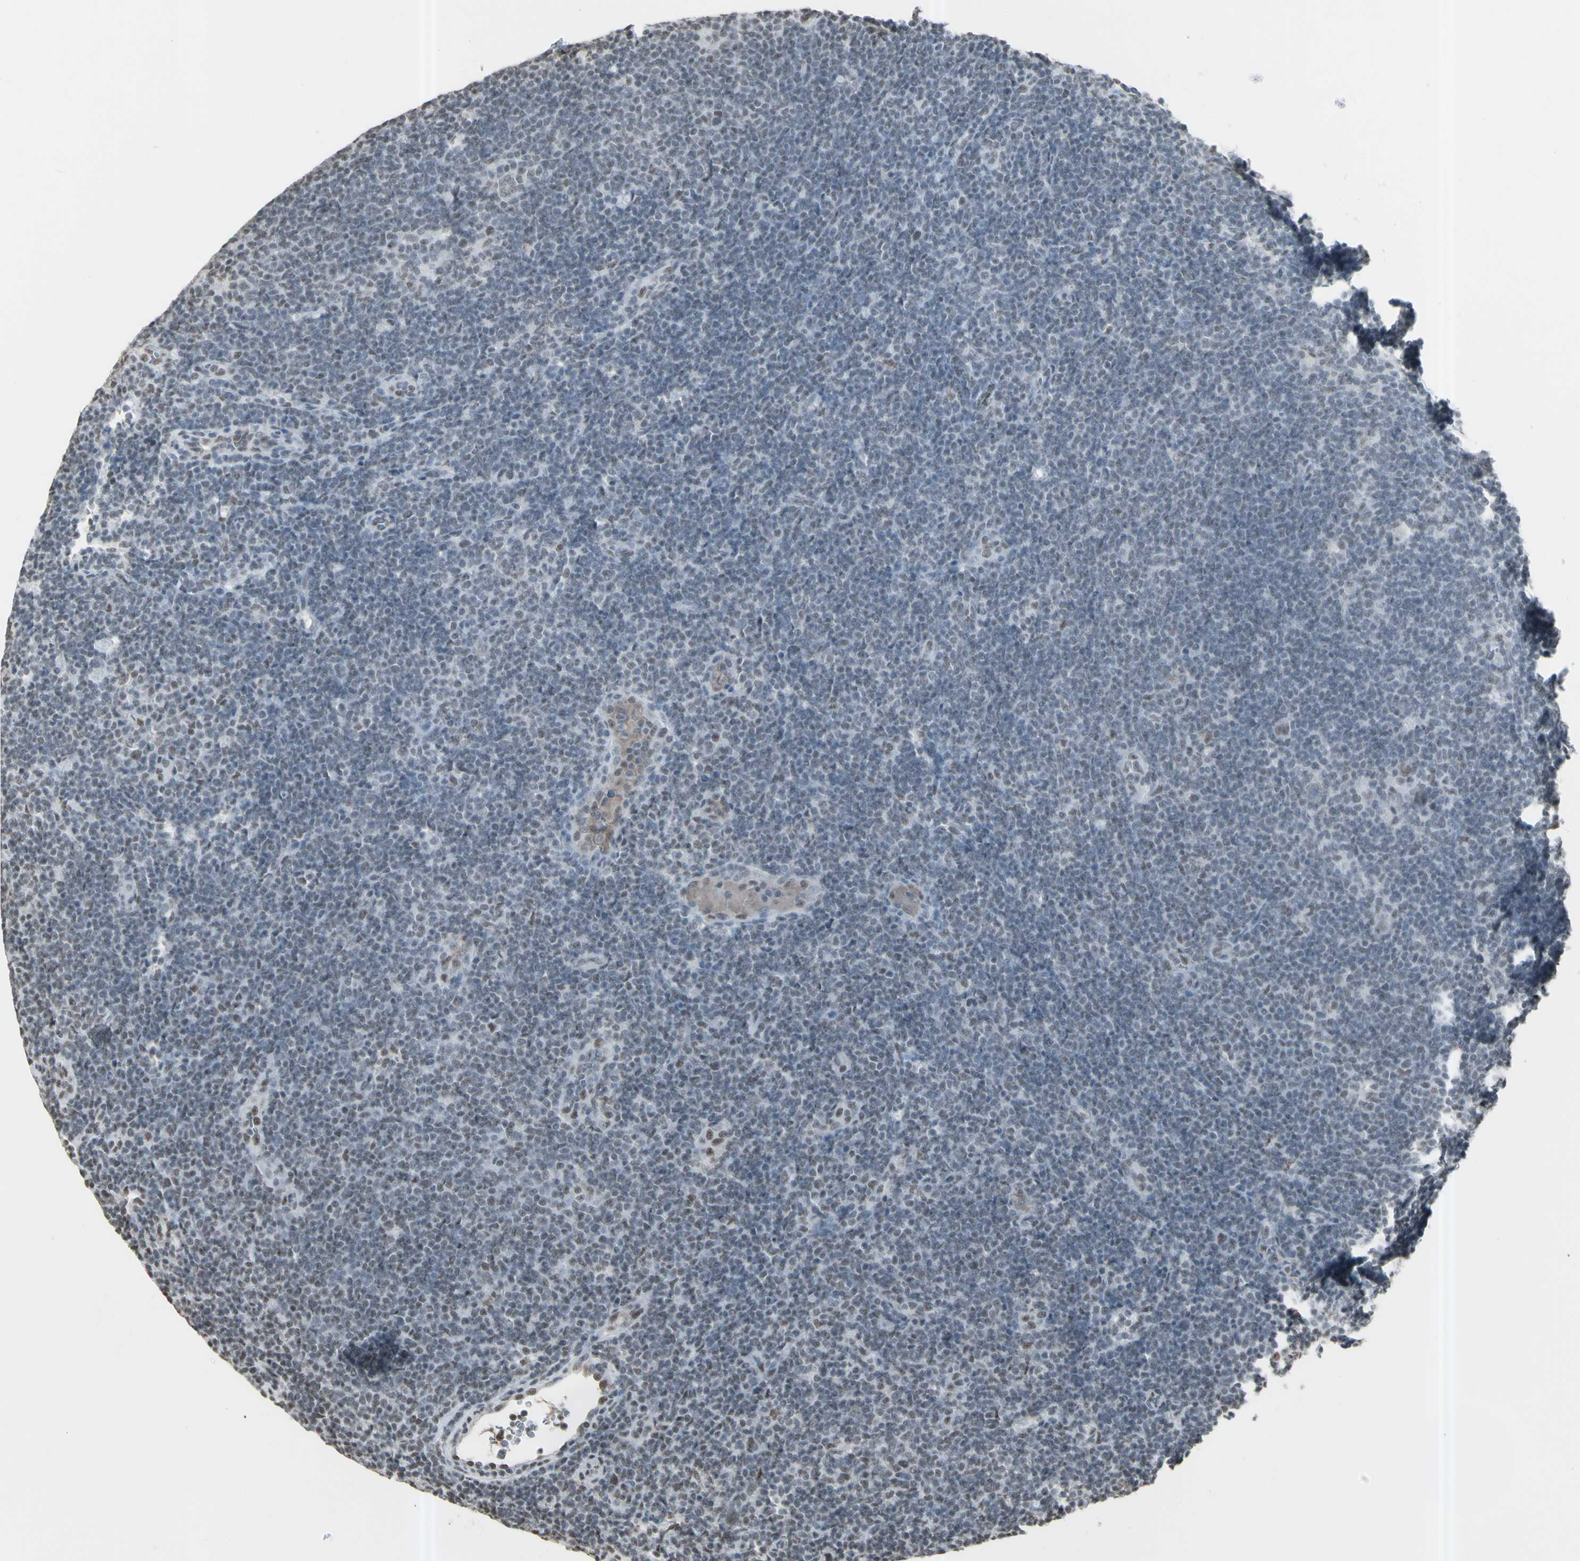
{"staining": {"intensity": "negative", "quantity": "none", "location": "none"}, "tissue": "lymphoma", "cell_type": "Tumor cells", "image_type": "cancer", "snomed": [{"axis": "morphology", "description": "Hodgkin's disease, NOS"}, {"axis": "topography", "description": "Lymph node"}], "caption": "Immunohistochemical staining of lymphoma exhibits no significant expression in tumor cells. (Brightfield microscopy of DAB immunohistochemistry at high magnification).", "gene": "TRIM28", "patient": {"sex": "female", "age": 57}}